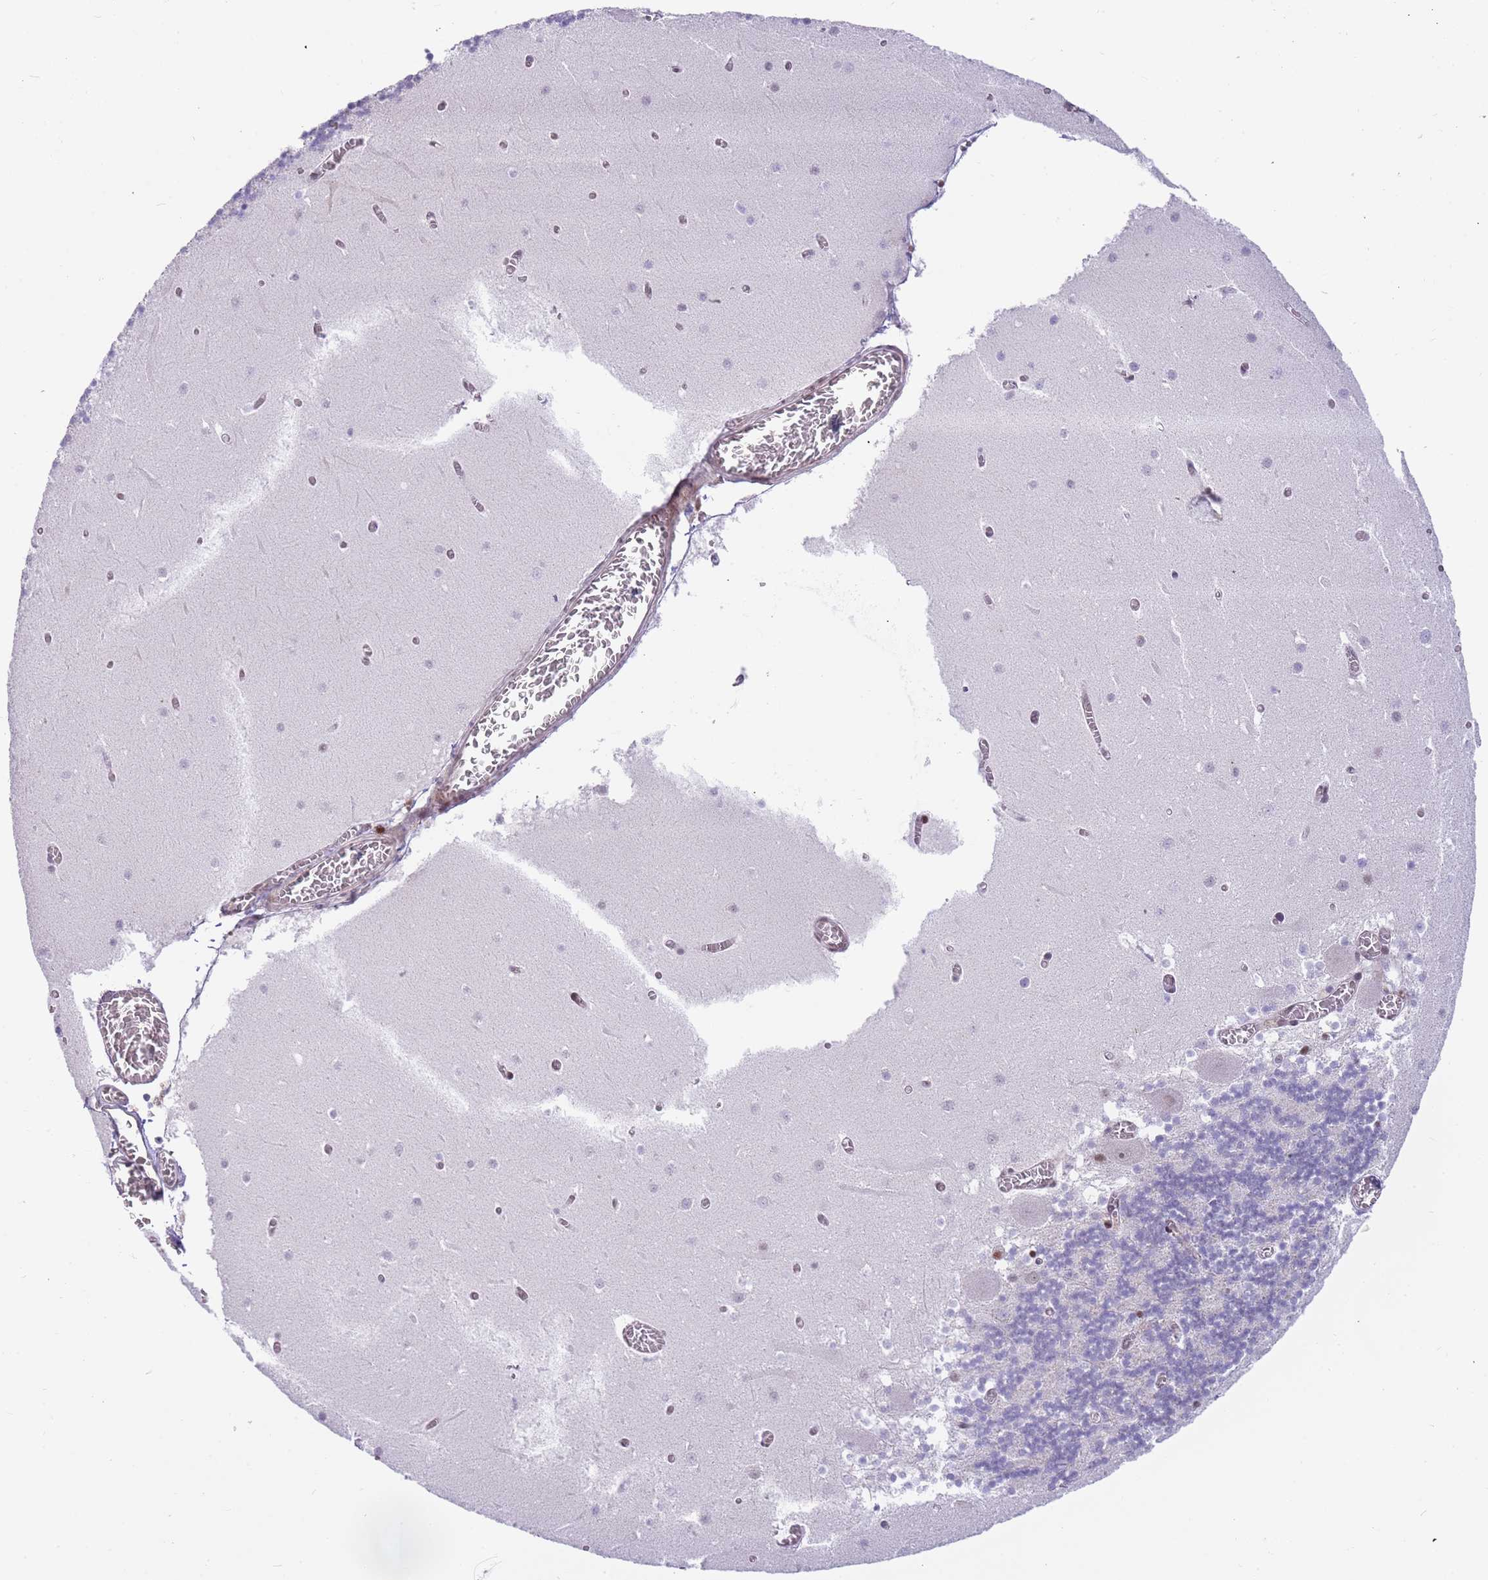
{"staining": {"intensity": "weak", "quantity": "25%-75%", "location": "nuclear"}, "tissue": "cerebellum", "cell_type": "Cells in granular layer", "image_type": "normal", "snomed": [{"axis": "morphology", "description": "Normal tissue, NOS"}, {"axis": "topography", "description": "Cerebellum"}], "caption": "Immunohistochemistry of normal human cerebellum shows low levels of weak nuclear staining in approximately 25%-75% of cells in granular layer. The staining is performed using DAB brown chromogen to label protein expression. The nuclei are counter-stained blue using hematoxylin.", "gene": "LRMDA", "patient": {"sex": "female", "age": 28}}